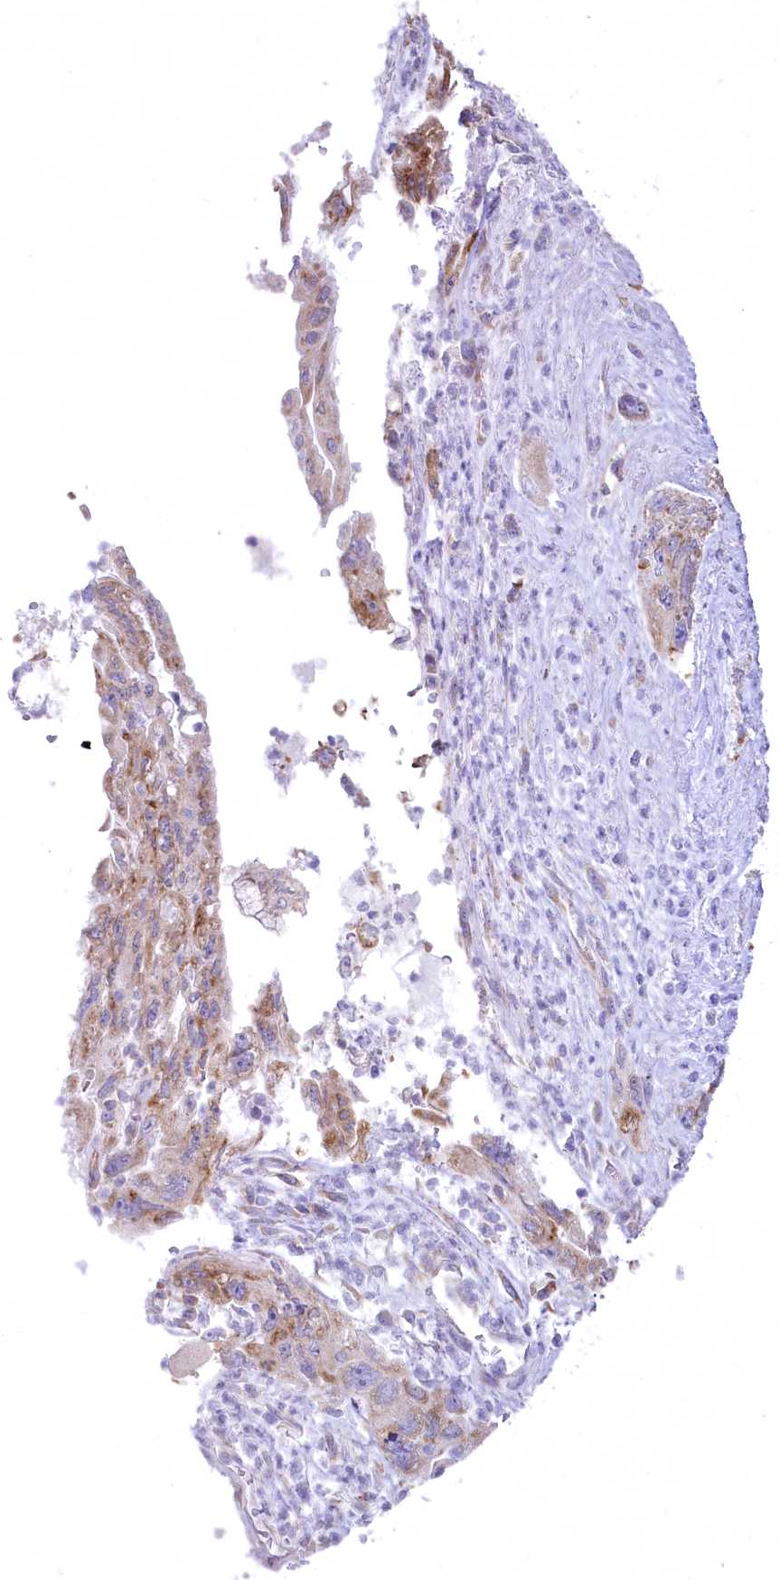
{"staining": {"intensity": "moderate", "quantity": "<25%", "location": "cytoplasmic/membranous"}, "tissue": "pancreatic cancer", "cell_type": "Tumor cells", "image_type": "cancer", "snomed": [{"axis": "morphology", "description": "Adenocarcinoma, NOS"}, {"axis": "topography", "description": "Pancreas"}], "caption": "Human pancreatic cancer stained with a brown dye displays moderate cytoplasmic/membranous positive expression in approximately <25% of tumor cells.", "gene": "STT3B", "patient": {"sex": "female", "age": 73}}